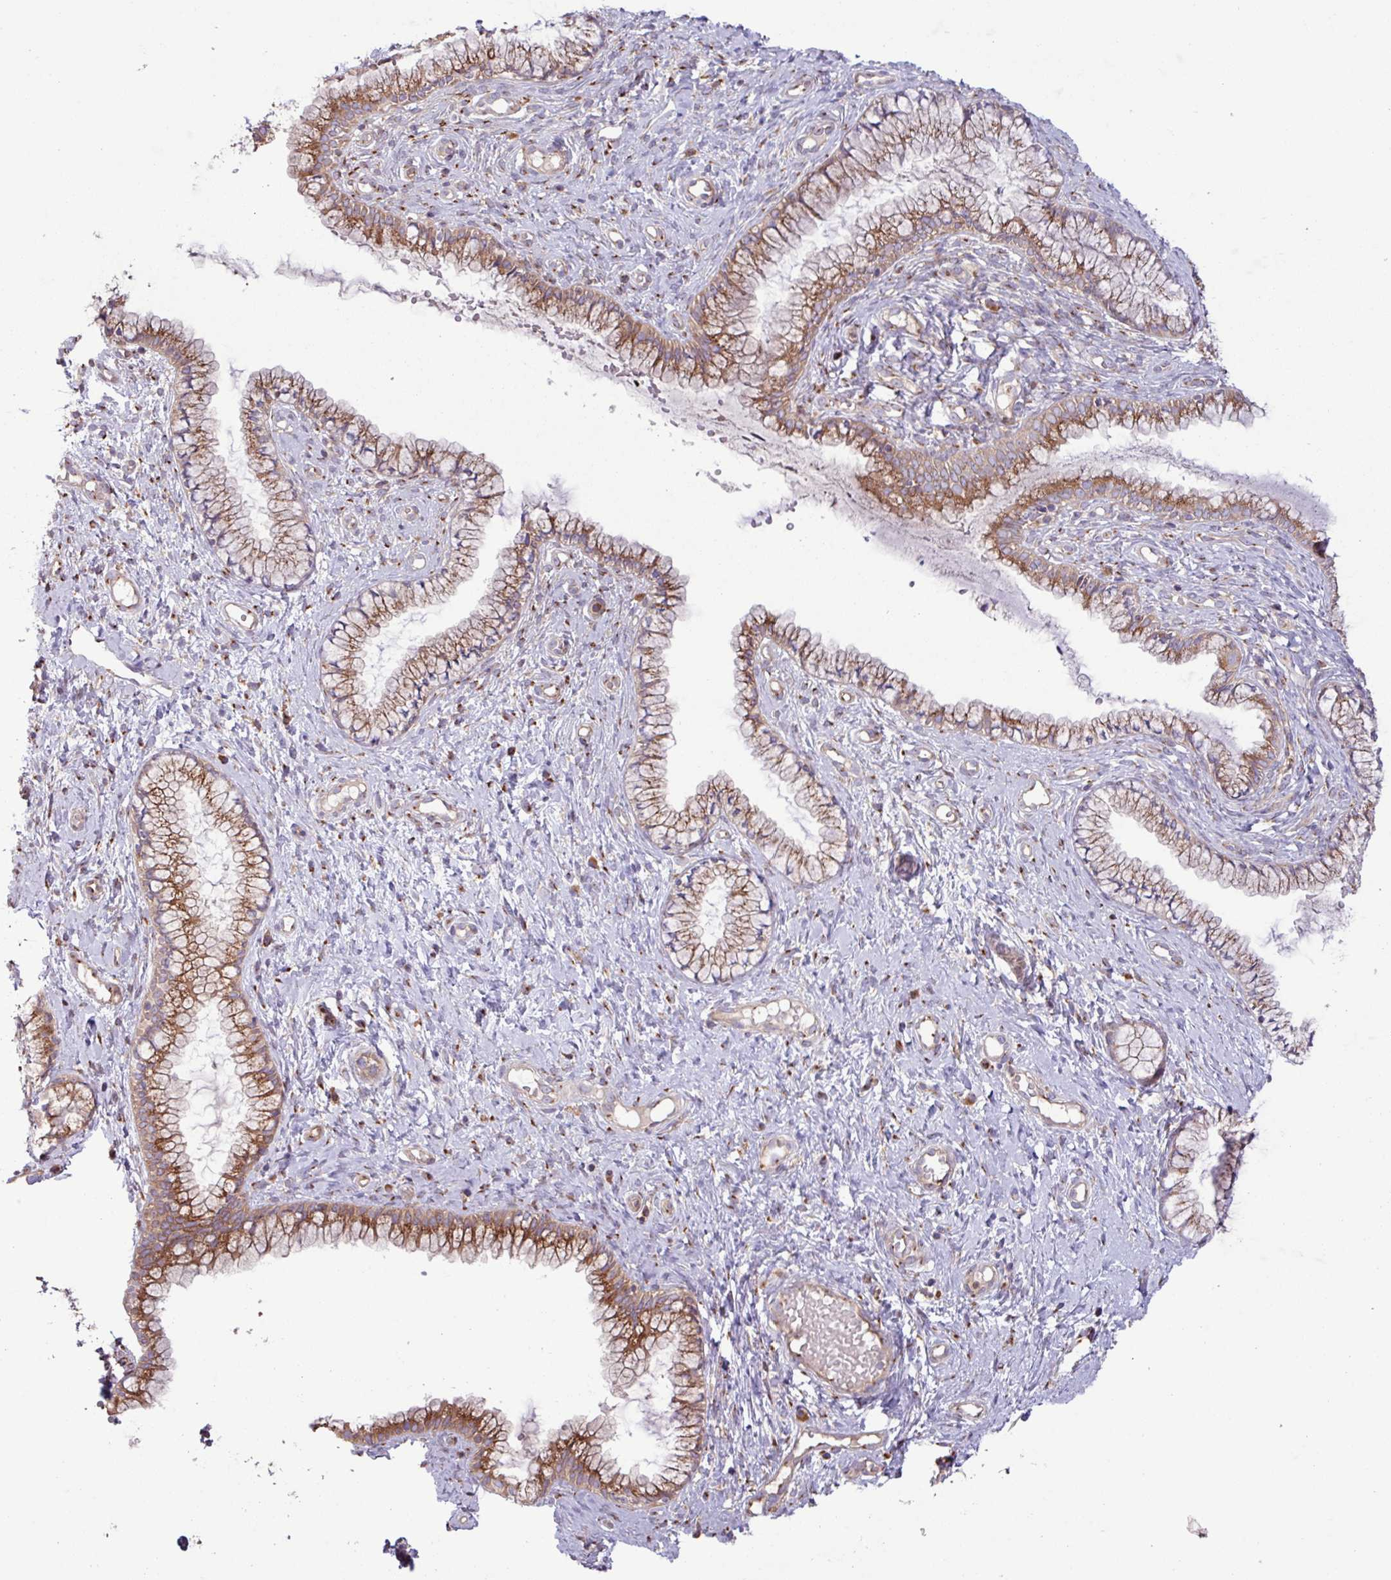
{"staining": {"intensity": "moderate", "quantity": ">75%", "location": "cytoplasmic/membranous"}, "tissue": "cervix", "cell_type": "Glandular cells", "image_type": "normal", "snomed": [{"axis": "morphology", "description": "Normal tissue, NOS"}, {"axis": "topography", "description": "Cervix"}], "caption": "Cervix stained for a protein (brown) demonstrates moderate cytoplasmic/membranous positive staining in approximately >75% of glandular cells.", "gene": "RAB19", "patient": {"sex": "female", "age": 36}}